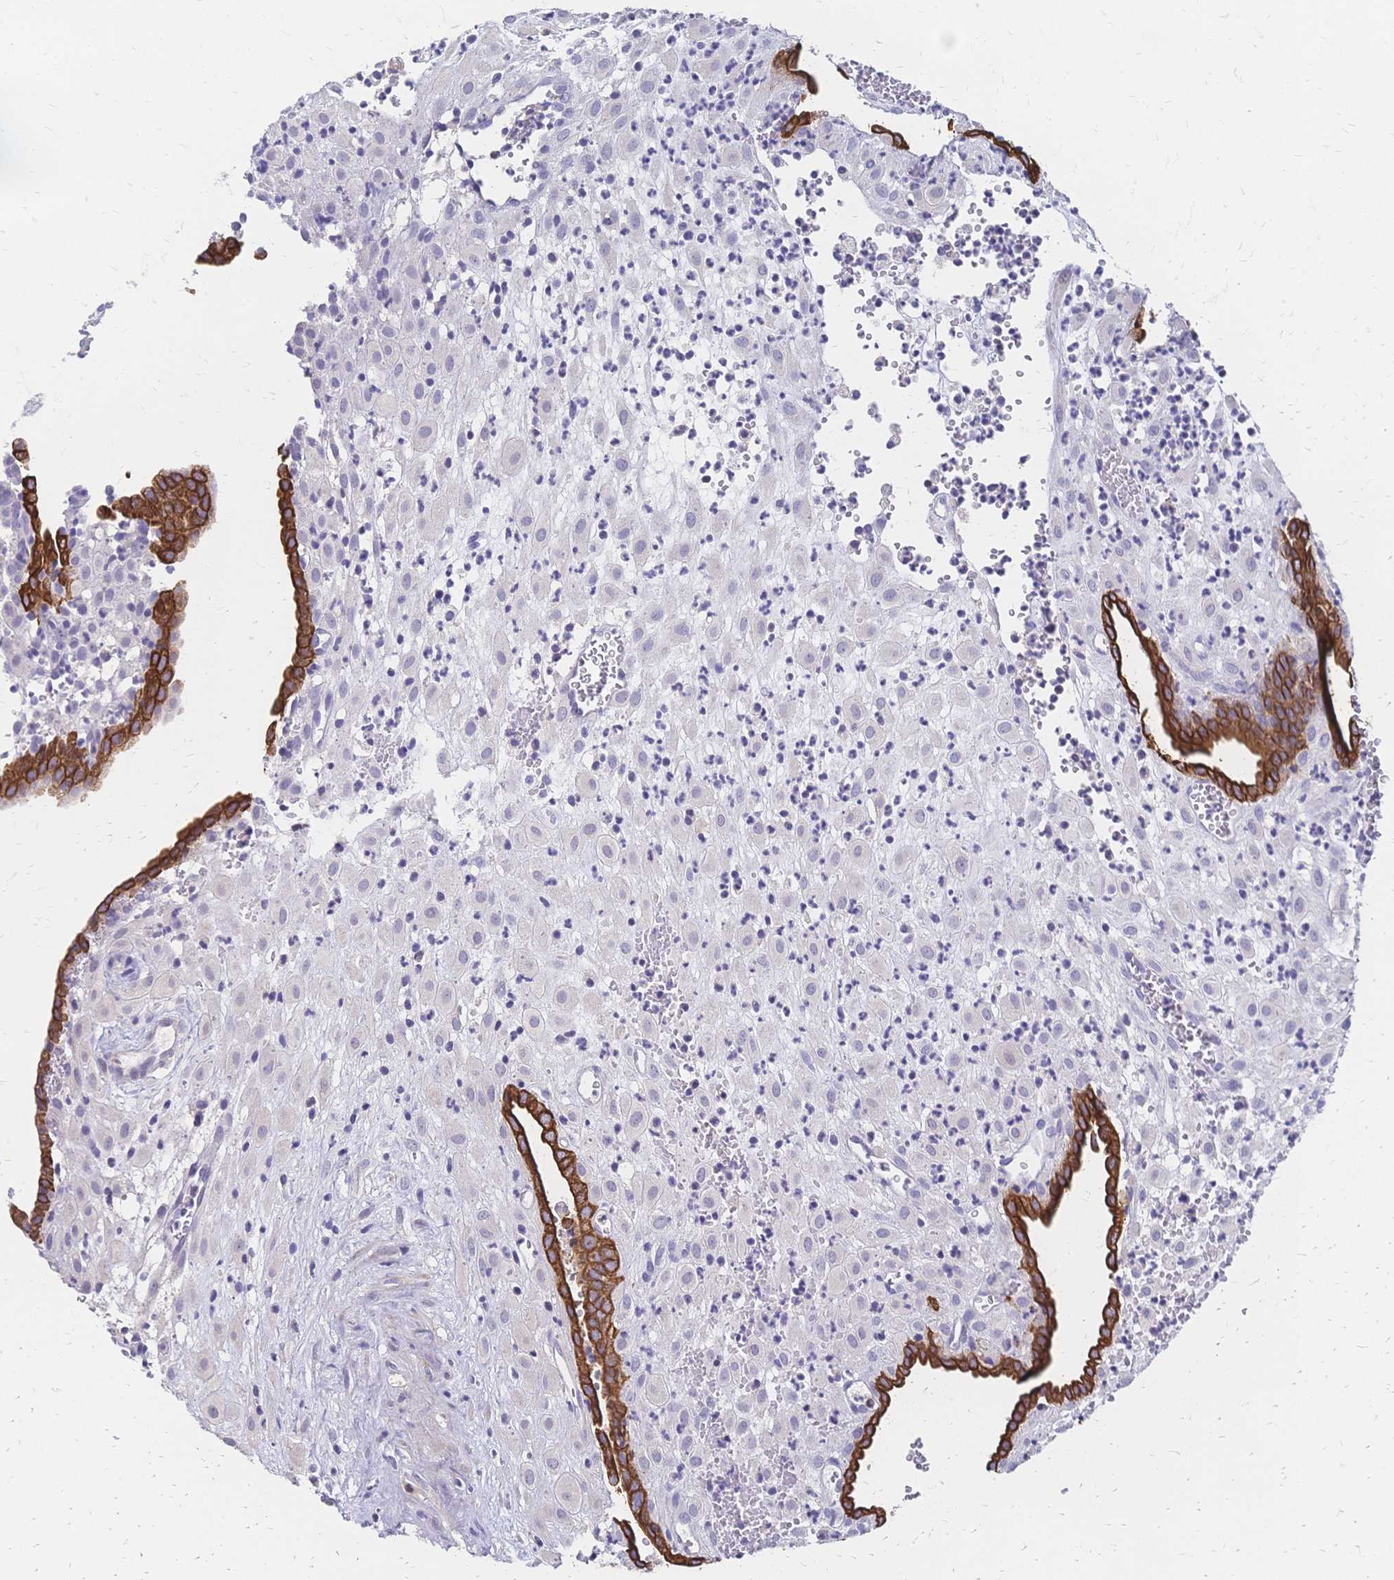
{"staining": {"intensity": "negative", "quantity": "none", "location": "none"}, "tissue": "placenta", "cell_type": "Decidual cells", "image_type": "normal", "snomed": [{"axis": "morphology", "description": "Normal tissue, NOS"}, {"axis": "topography", "description": "Placenta"}], "caption": "IHC histopathology image of benign placenta: placenta stained with DAB displays no significant protein staining in decidual cells. The staining is performed using DAB brown chromogen with nuclei counter-stained in using hematoxylin.", "gene": "DTNB", "patient": {"sex": "female", "age": 24}}